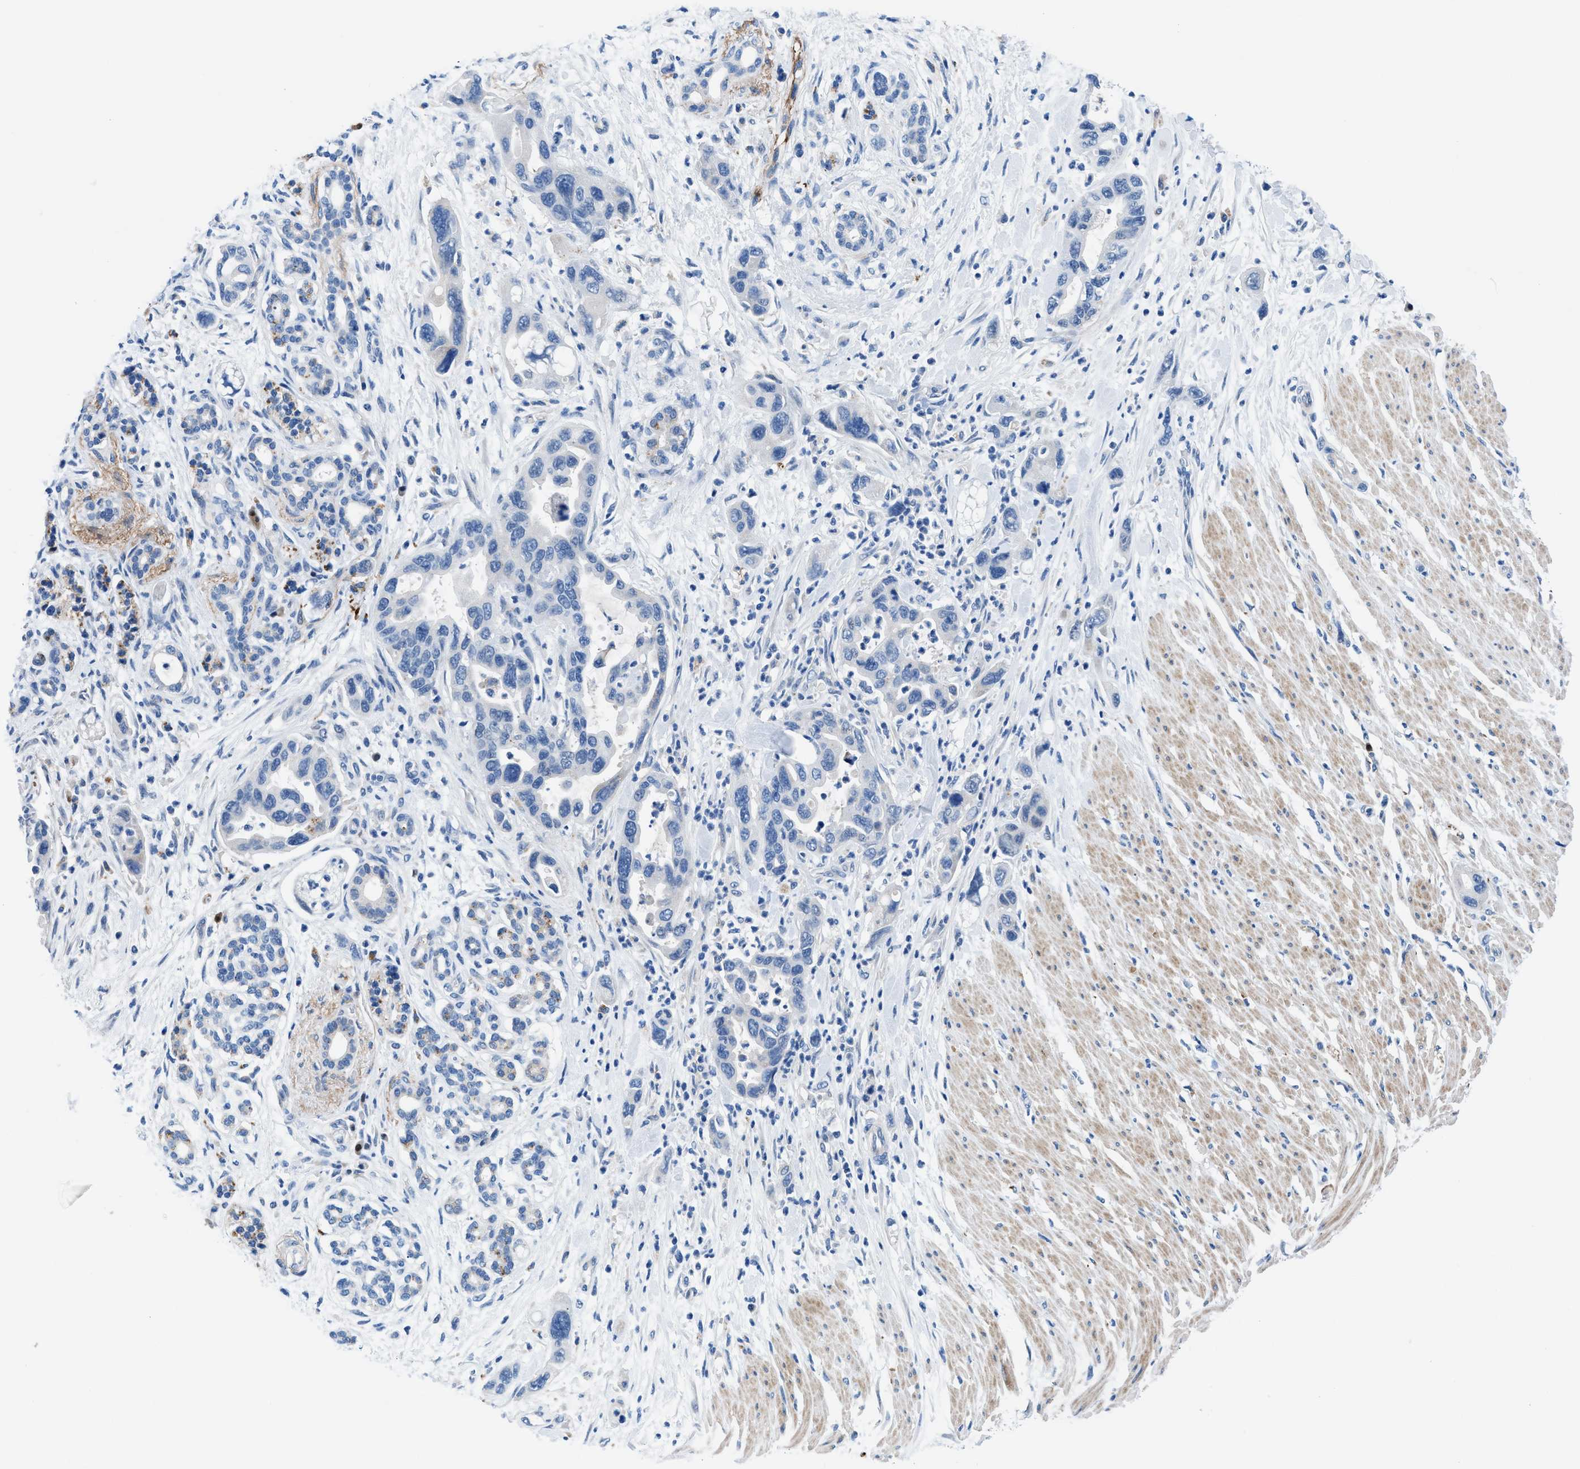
{"staining": {"intensity": "negative", "quantity": "none", "location": "none"}, "tissue": "pancreatic cancer", "cell_type": "Tumor cells", "image_type": "cancer", "snomed": [{"axis": "morphology", "description": "Normal tissue, NOS"}, {"axis": "morphology", "description": "Adenocarcinoma, NOS"}, {"axis": "topography", "description": "Pancreas"}], "caption": "Photomicrograph shows no significant protein expression in tumor cells of adenocarcinoma (pancreatic). Brightfield microscopy of IHC stained with DAB (3,3'-diaminobenzidine) (brown) and hematoxylin (blue), captured at high magnification.", "gene": "UAP1", "patient": {"sex": "female", "age": 71}}